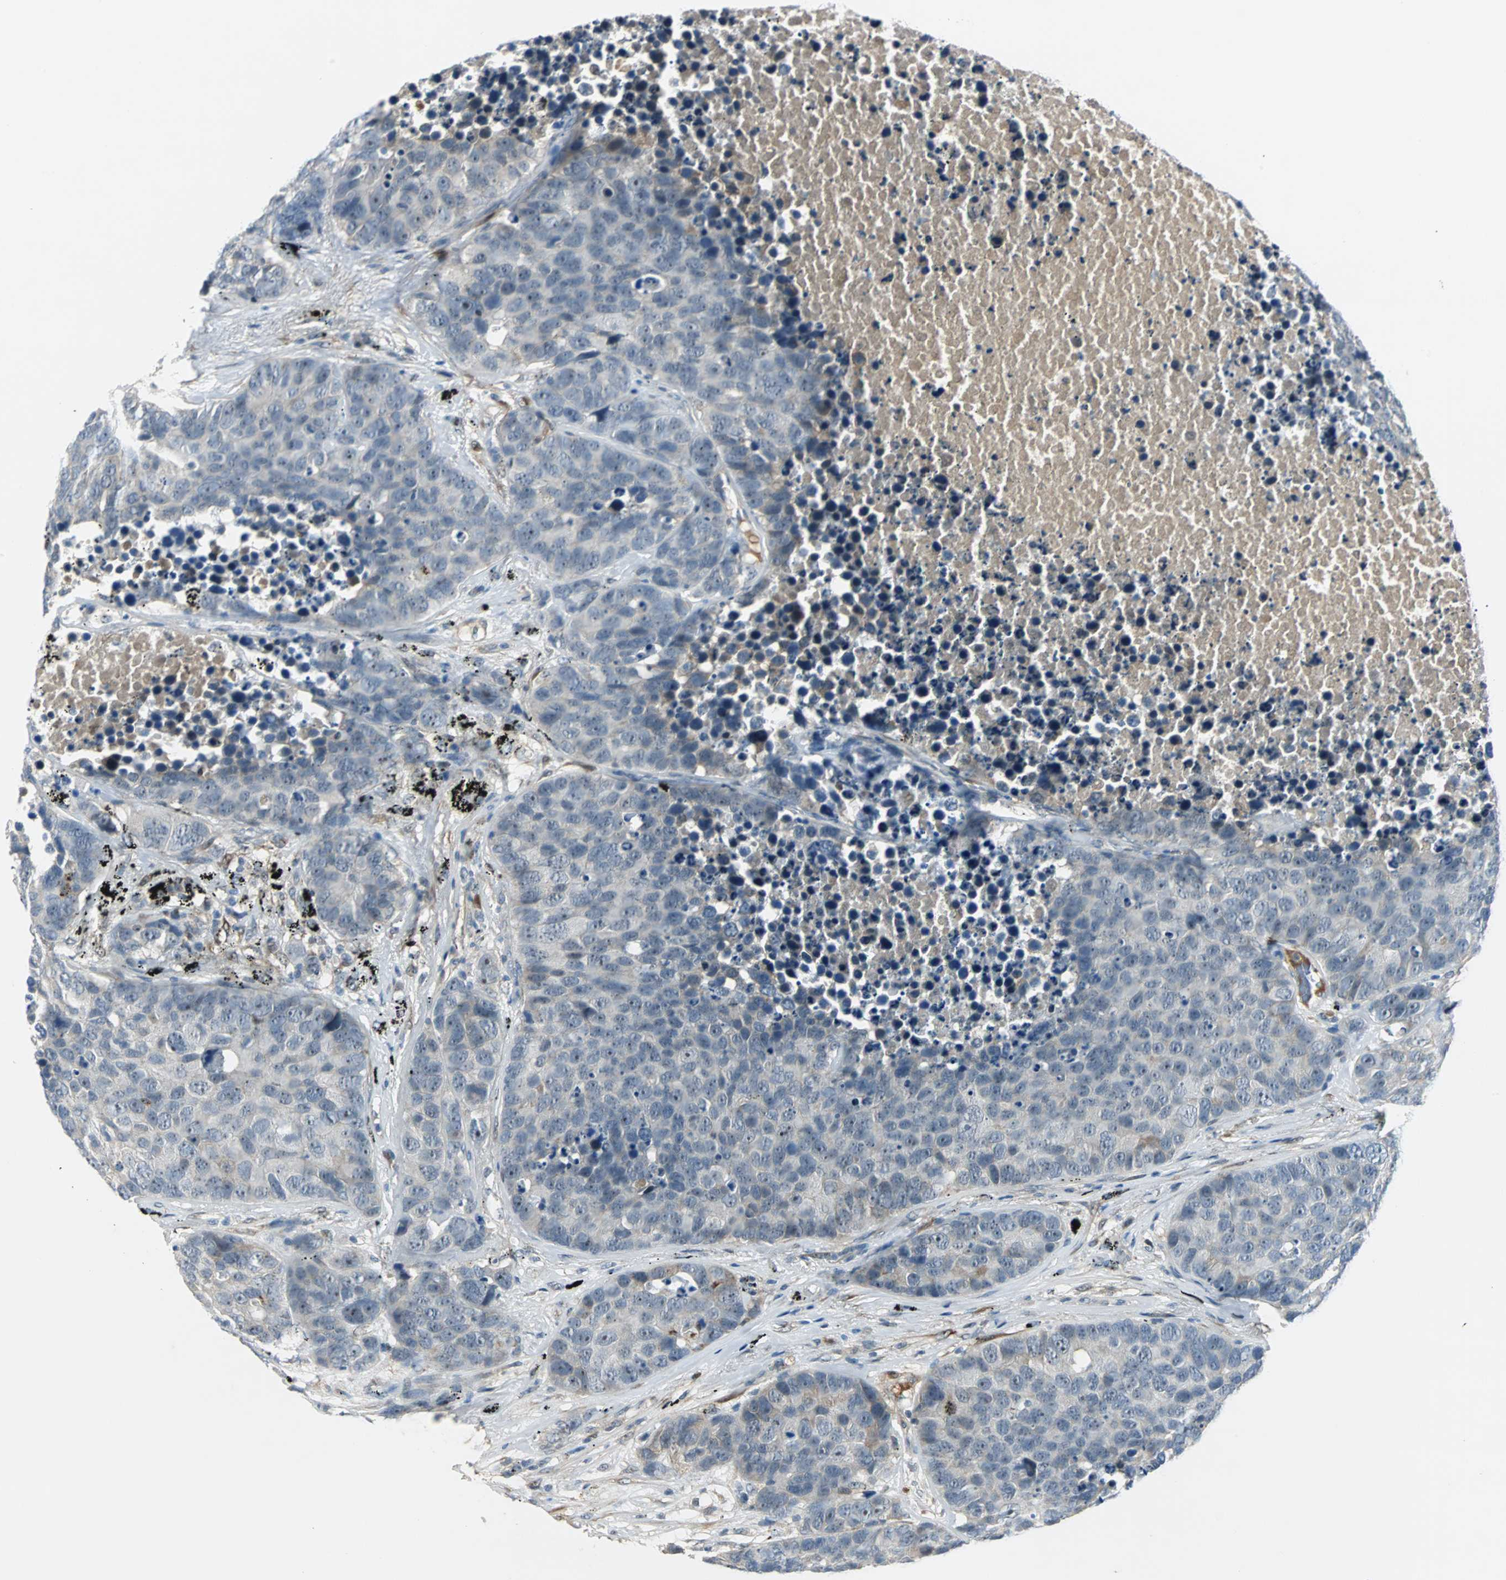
{"staining": {"intensity": "weak", "quantity": "<25%", "location": "cytoplasmic/membranous"}, "tissue": "carcinoid", "cell_type": "Tumor cells", "image_type": "cancer", "snomed": [{"axis": "morphology", "description": "Carcinoid, malignant, NOS"}, {"axis": "topography", "description": "Lung"}], "caption": "A histopathology image of malignant carcinoid stained for a protein shows no brown staining in tumor cells.", "gene": "FHL2", "patient": {"sex": "male", "age": 60}}